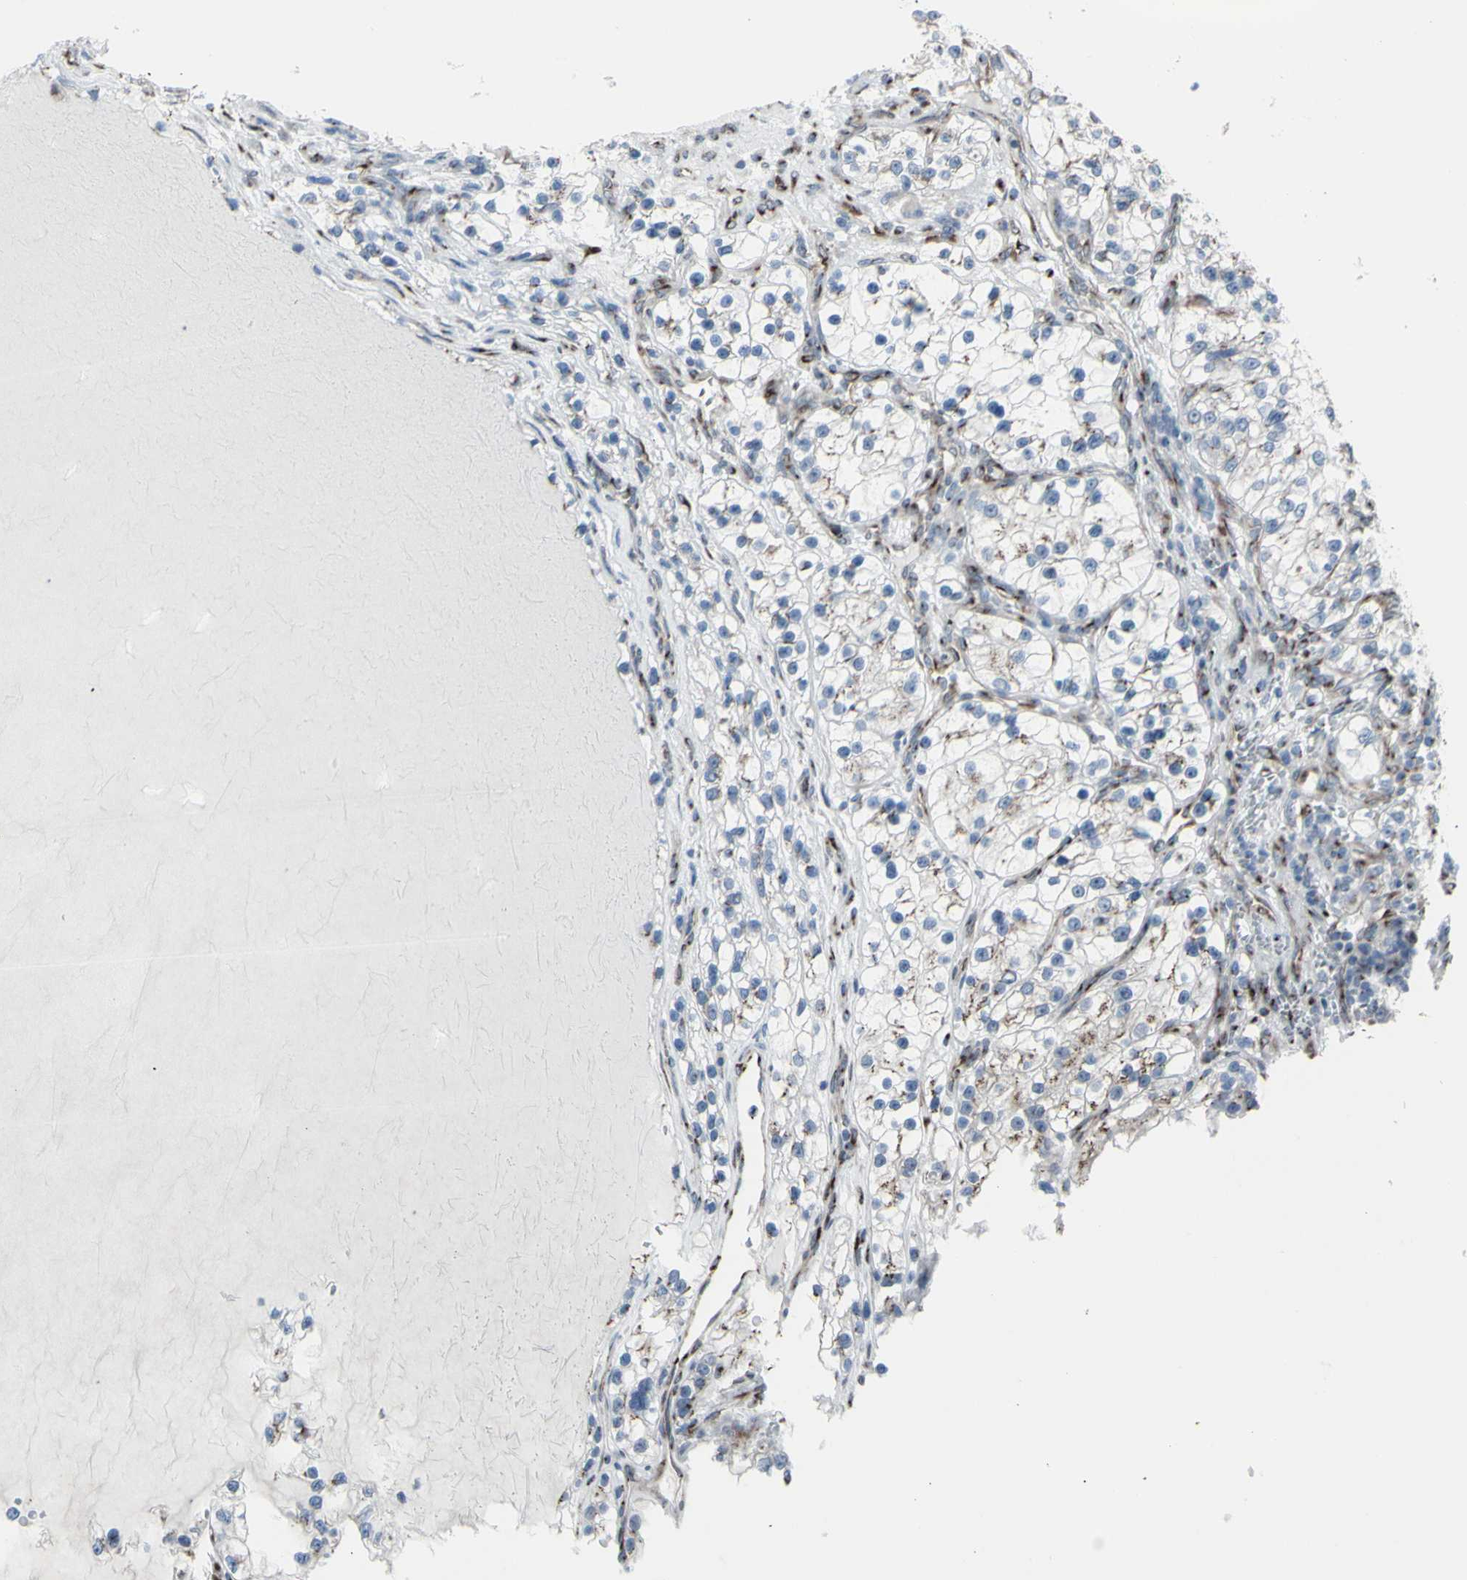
{"staining": {"intensity": "moderate", "quantity": "<25%", "location": "cytoplasmic/membranous"}, "tissue": "renal cancer", "cell_type": "Tumor cells", "image_type": "cancer", "snomed": [{"axis": "morphology", "description": "Adenocarcinoma, NOS"}, {"axis": "topography", "description": "Kidney"}], "caption": "Tumor cells display low levels of moderate cytoplasmic/membranous positivity in approximately <25% of cells in human renal cancer. The protein of interest is stained brown, and the nuclei are stained in blue (DAB (3,3'-diaminobenzidine) IHC with brightfield microscopy, high magnification).", "gene": "GLG1", "patient": {"sex": "female", "age": 57}}